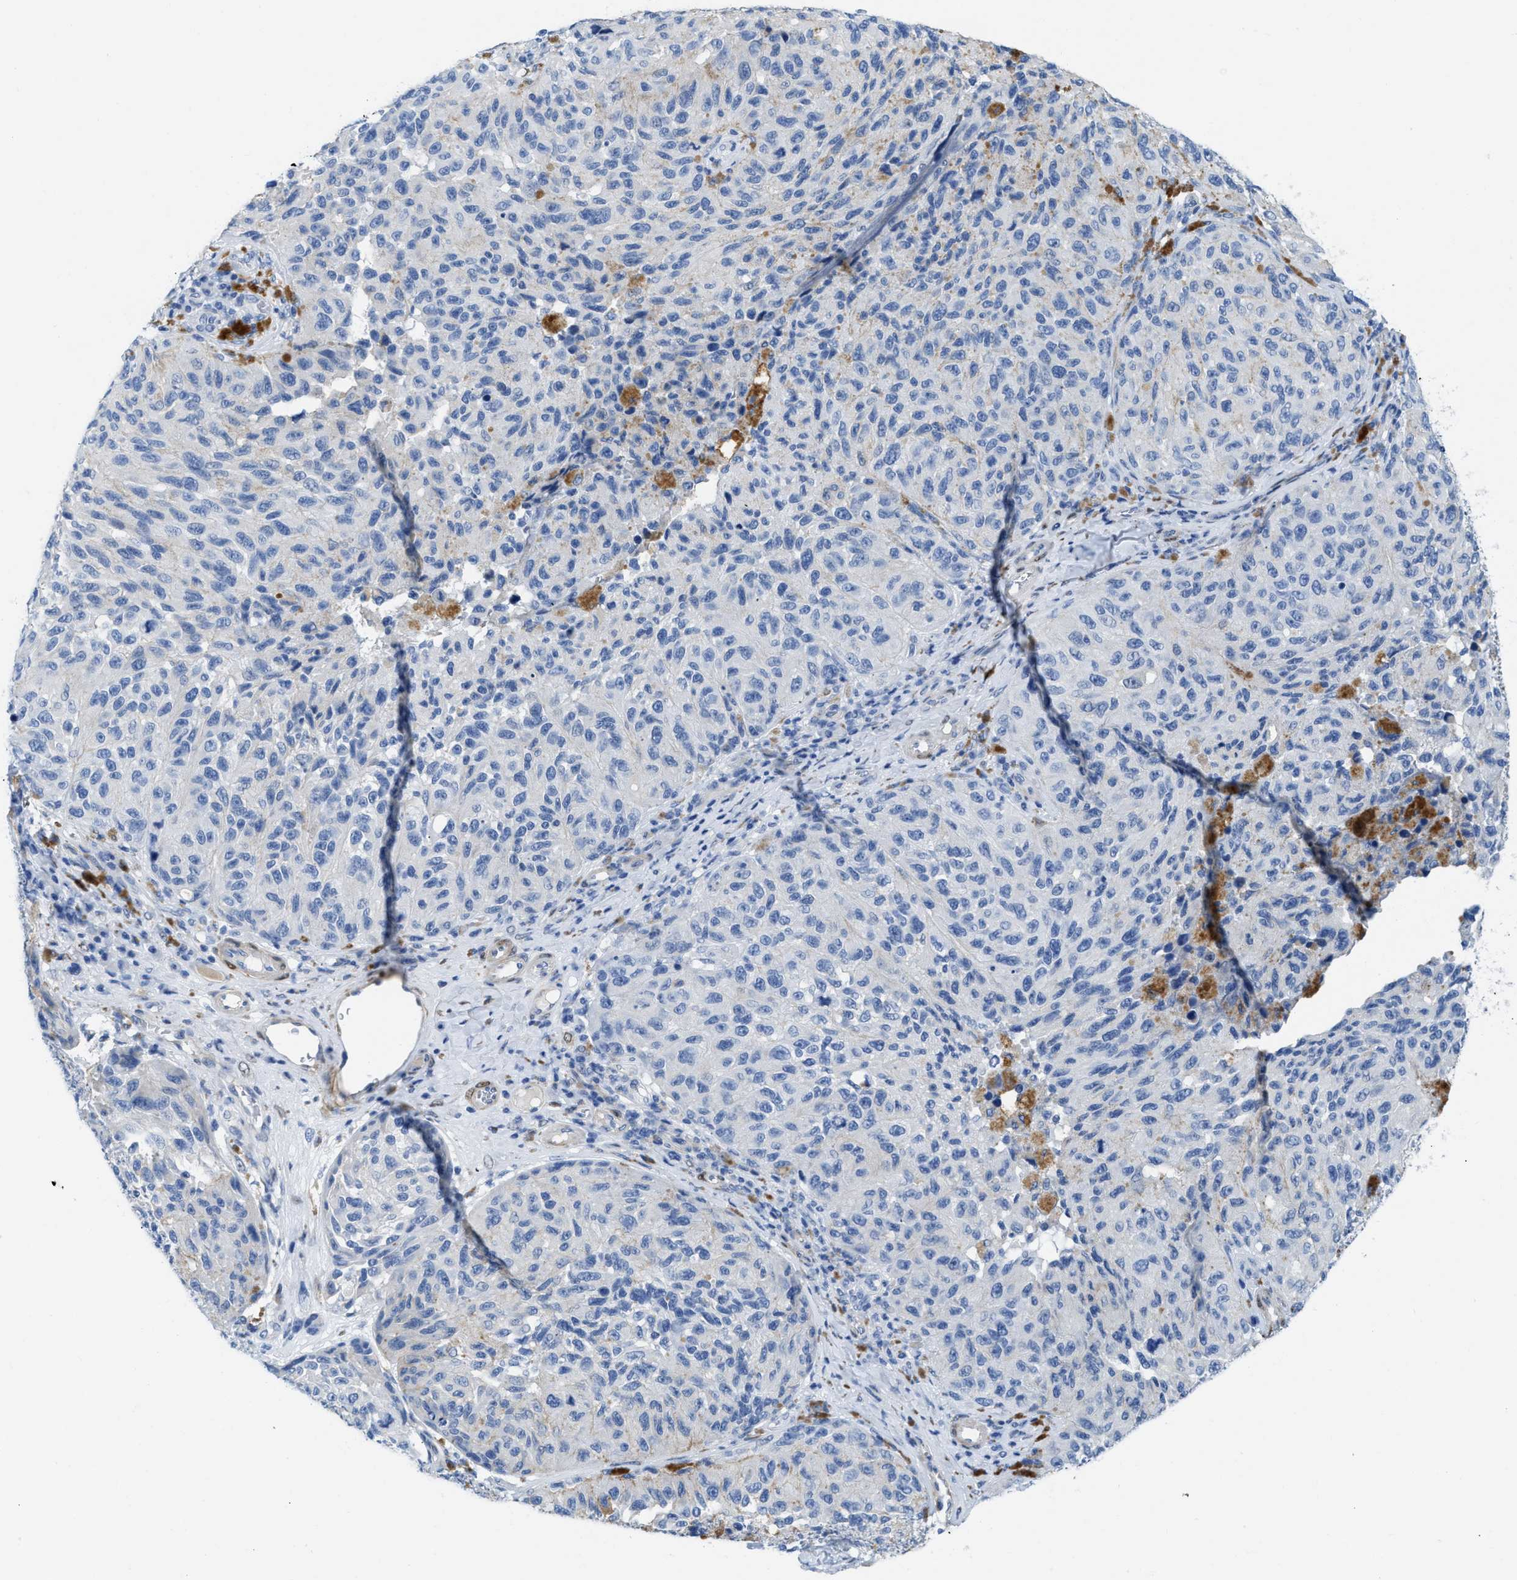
{"staining": {"intensity": "negative", "quantity": "none", "location": "none"}, "tissue": "melanoma", "cell_type": "Tumor cells", "image_type": "cancer", "snomed": [{"axis": "morphology", "description": "Malignant melanoma, NOS"}, {"axis": "topography", "description": "Skin"}], "caption": "This is an immunohistochemistry (IHC) micrograph of malignant melanoma. There is no positivity in tumor cells.", "gene": "NKAIN3", "patient": {"sex": "female", "age": 73}}